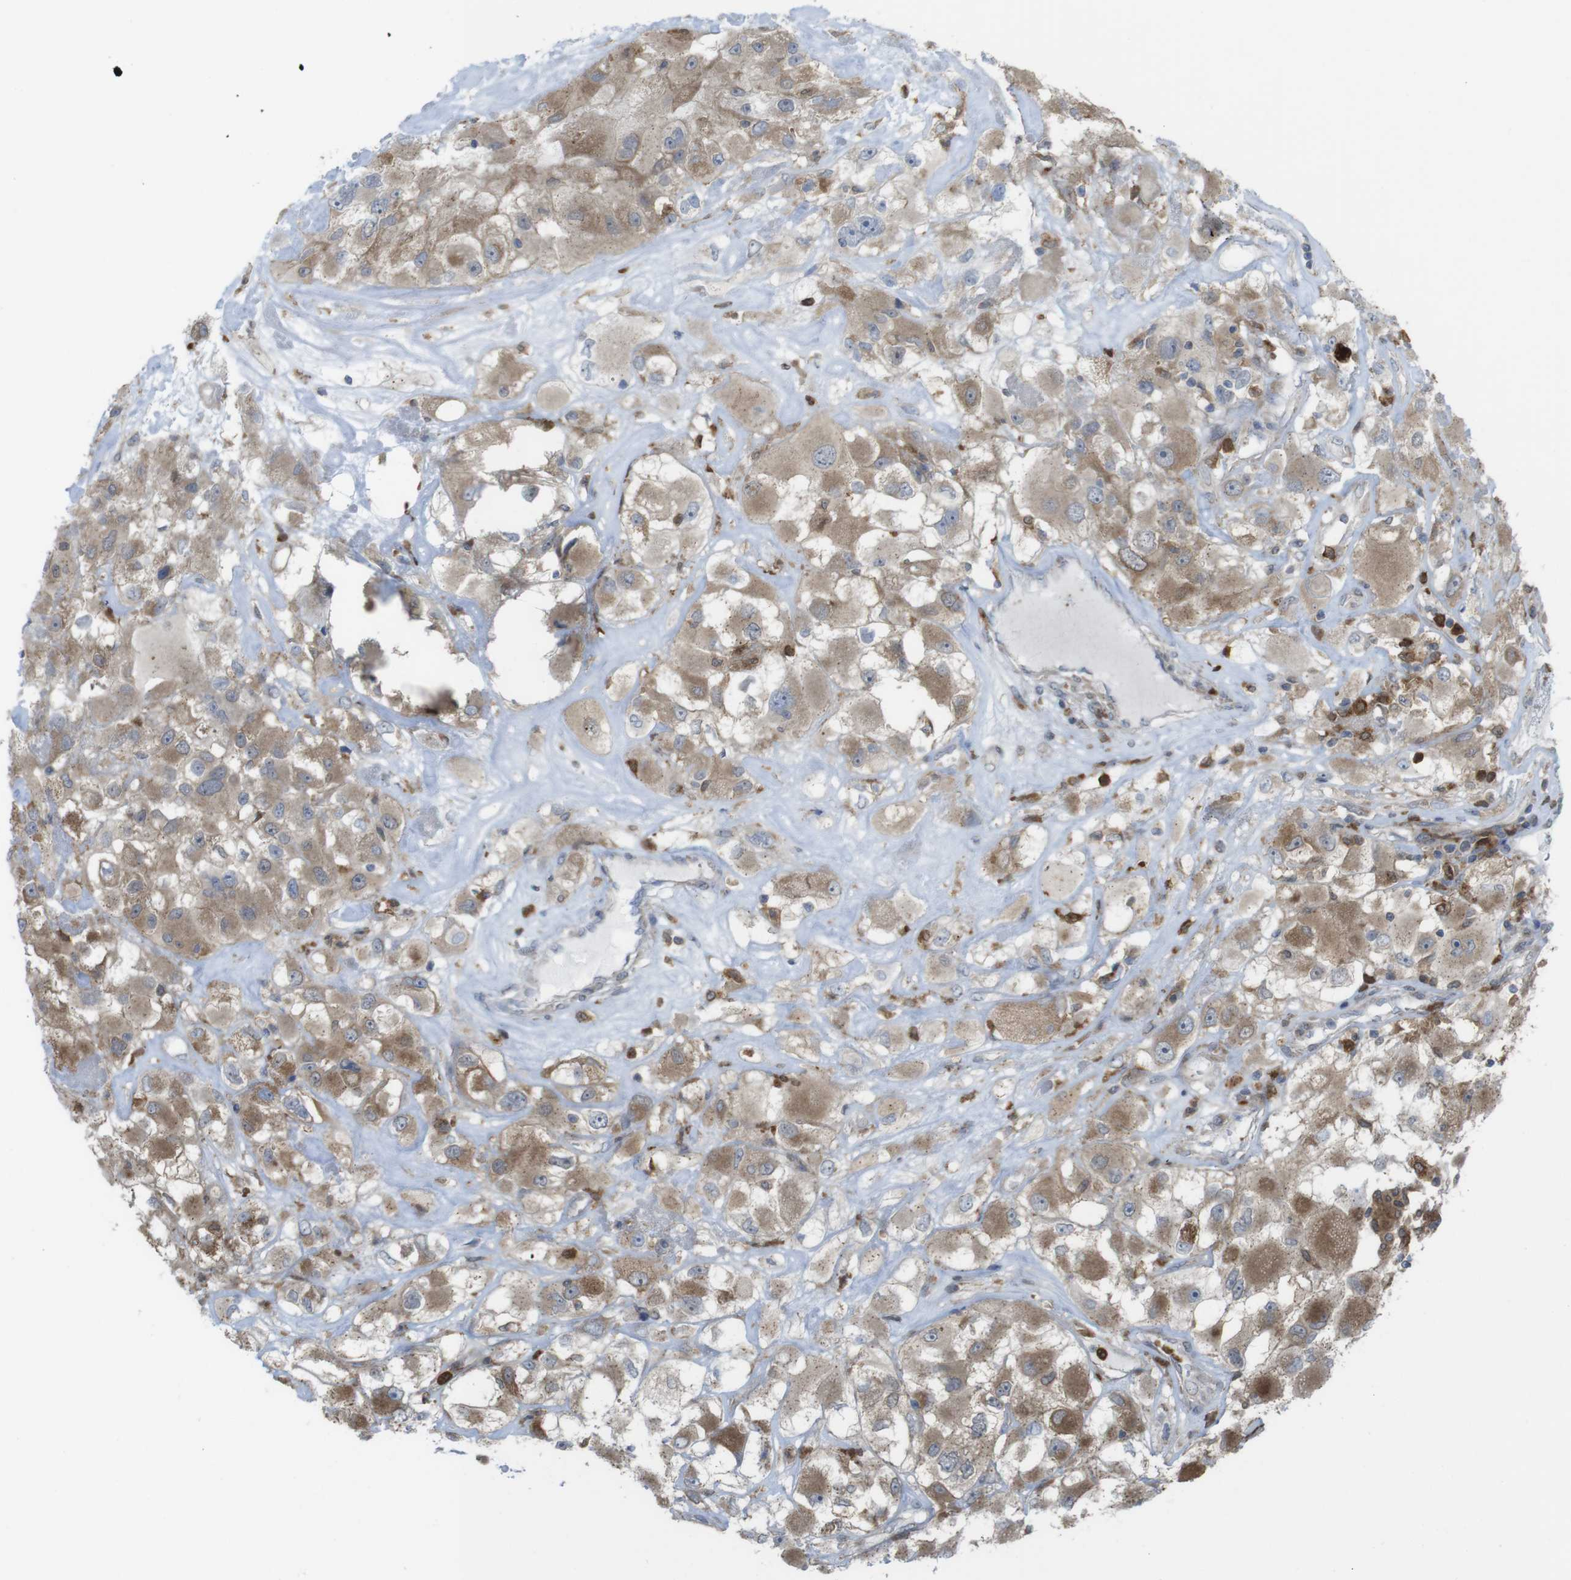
{"staining": {"intensity": "moderate", "quantity": ">75%", "location": "cytoplasmic/membranous"}, "tissue": "renal cancer", "cell_type": "Tumor cells", "image_type": "cancer", "snomed": [{"axis": "morphology", "description": "Adenocarcinoma, NOS"}, {"axis": "topography", "description": "Kidney"}], "caption": "Protein analysis of adenocarcinoma (renal) tissue demonstrates moderate cytoplasmic/membranous expression in about >75% of tumor cells.", "gene": "PRKCD", "patient": {"sex": "female", "age": 52}}